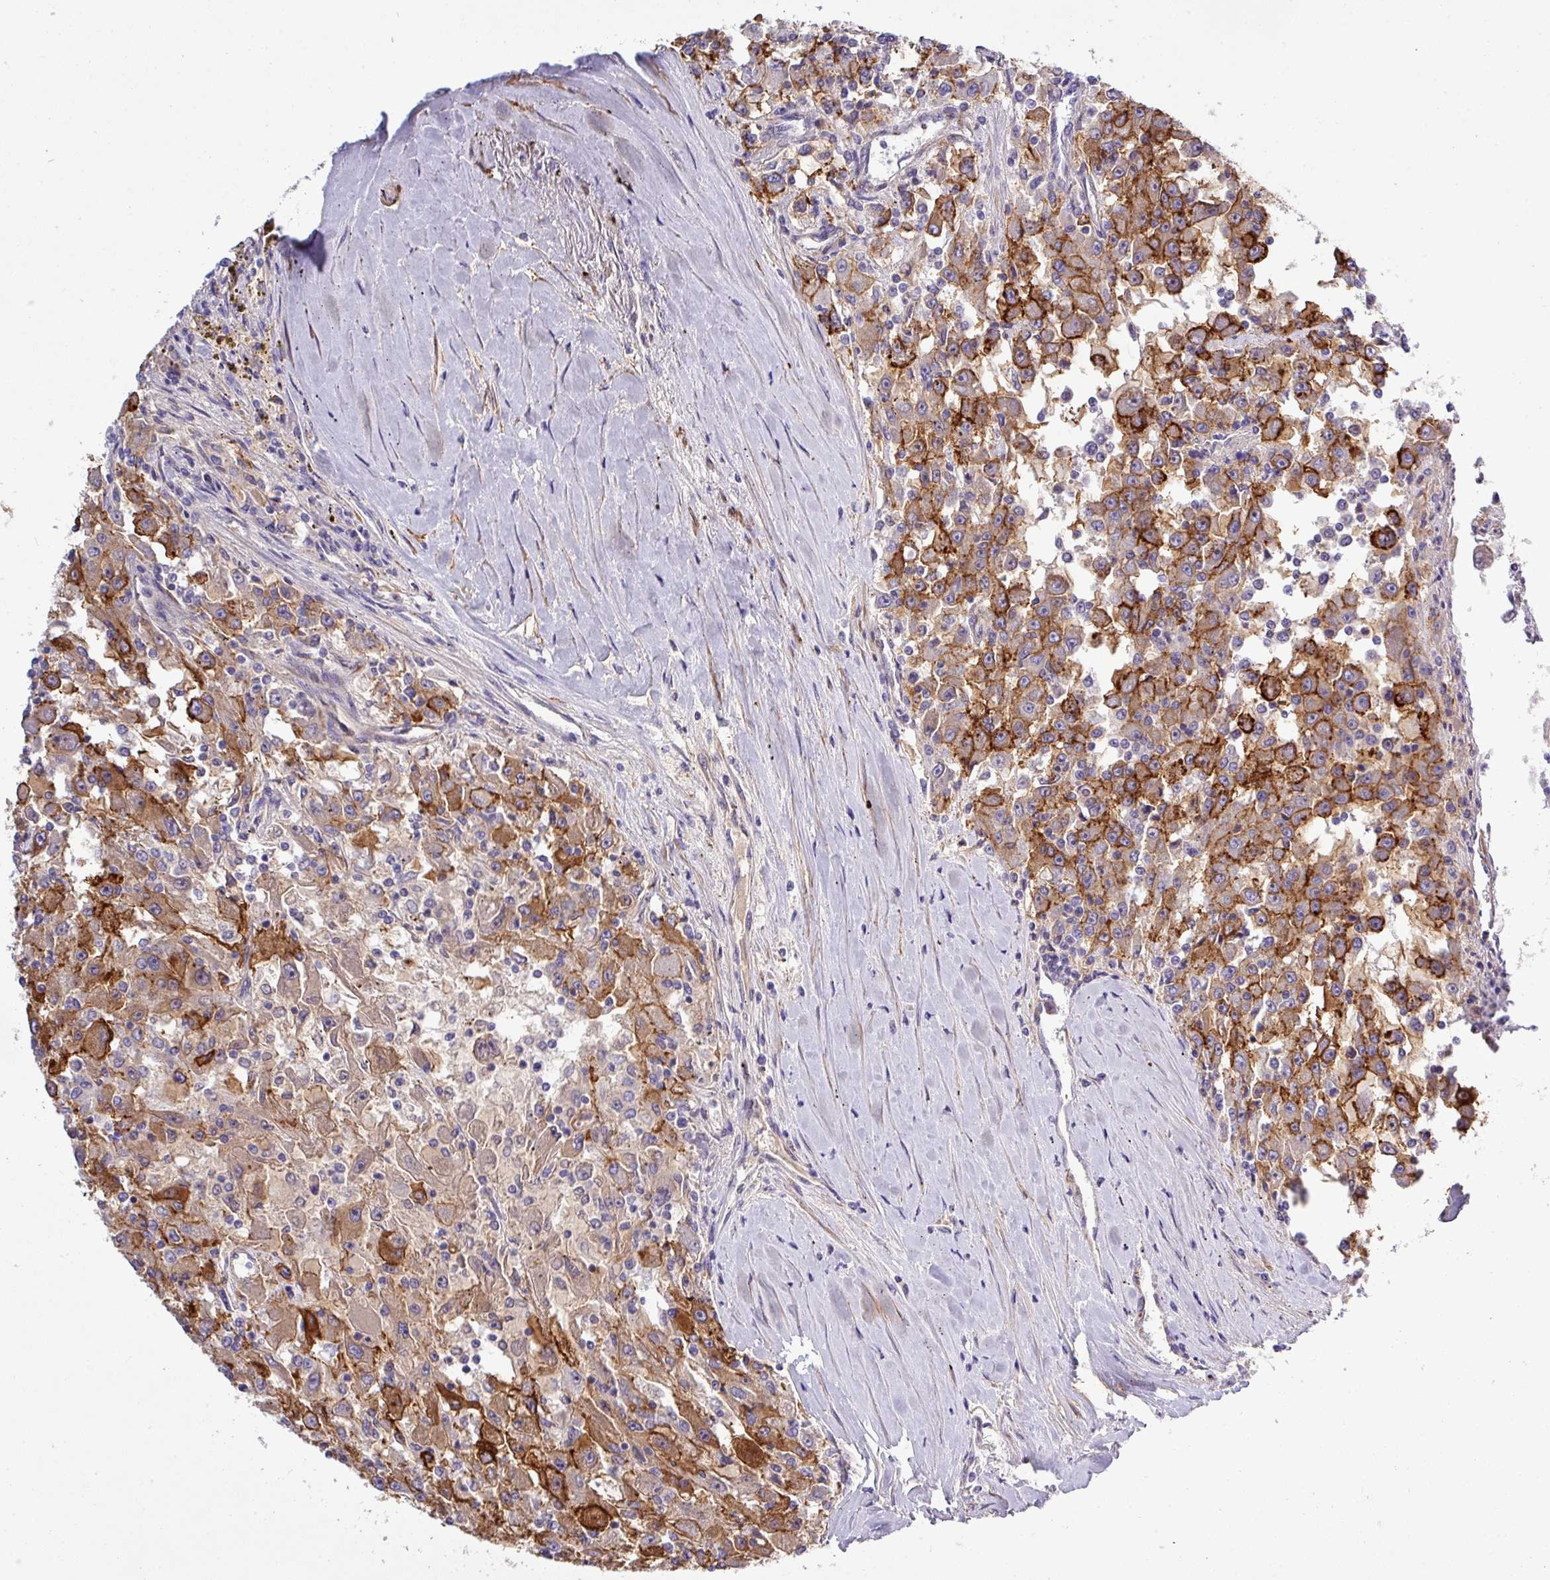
{"staining": {"intensity": "strong", "quantity": "25%-75%", "location": "cytoplasmic/membranous"}, "tissue": "renal cancer", "cell_type": "Tumor cells", "image_type": "cancer", "snomed": [{"axis": "morphology", "description": "Adenocarcinoma, NOS"}, {"axis": "topography", "description": "Kidney"}], "caption": "A high amount of strong cytoplasmic/membranous positivity is appreciated in about 25%-75% of tumor cells in adenocarcinoma (renal) tissue.", "gene": "PARD6A", "patient": {"sex": "female", "age": 67}}